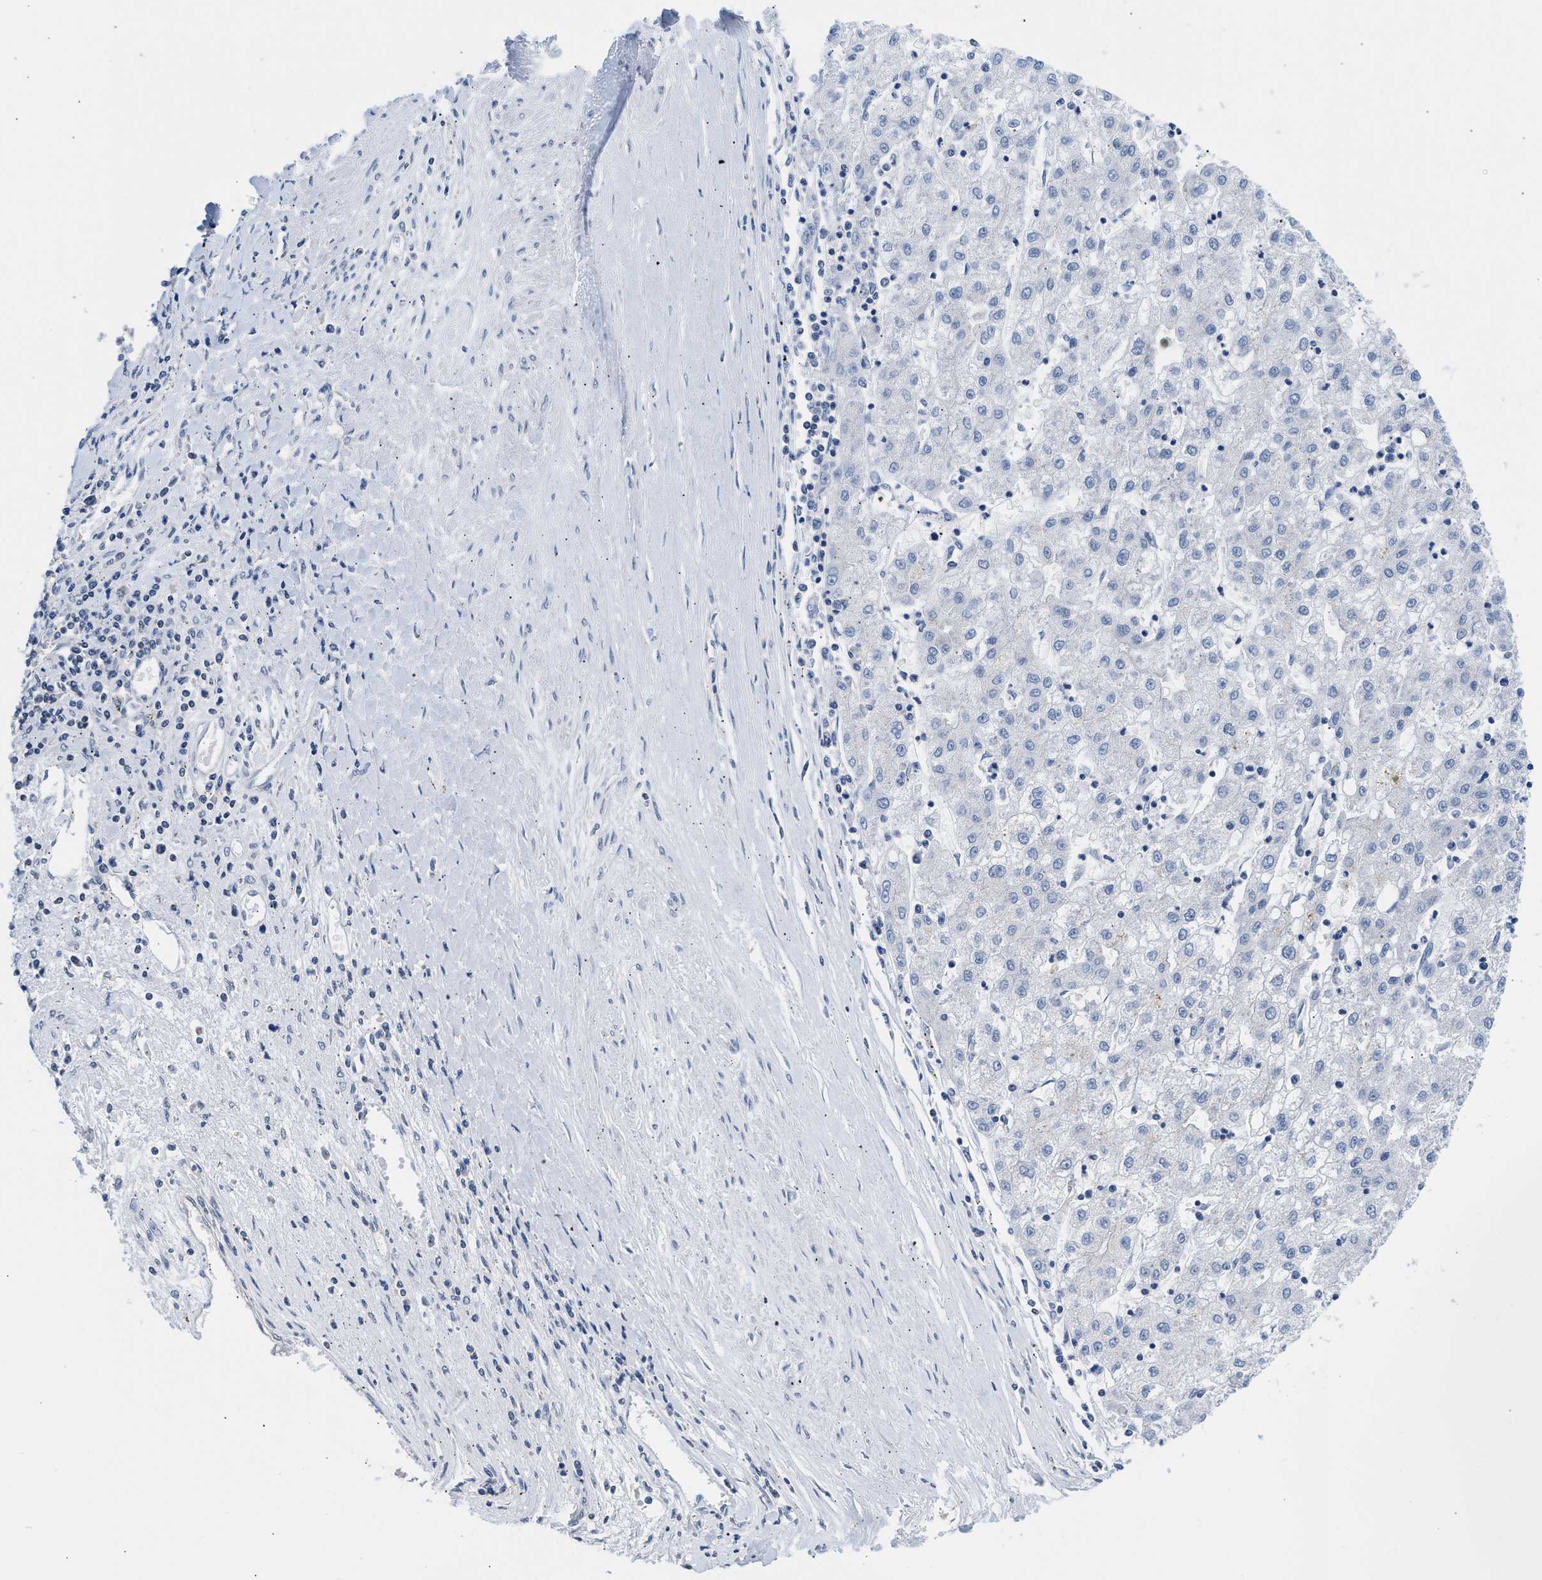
{"staining": {"intensity": "negative", "quantity": "none", "location": "none"}, "tissue": "liver cancer", "cell_type": "Tumor cells", "image_type": "cancer", "snomed": [{"axis": "morphology", "description": "Carcinoma, Hepatocellular, NOS"}, {"axis": "topography", "description": "Liver"}], "caption": "Human liver cancer stained for a protein using IHC reveals no positivity in tumor cells.", "gene": "PPM1L", "patient": {"sex": "male", "age": 72}}